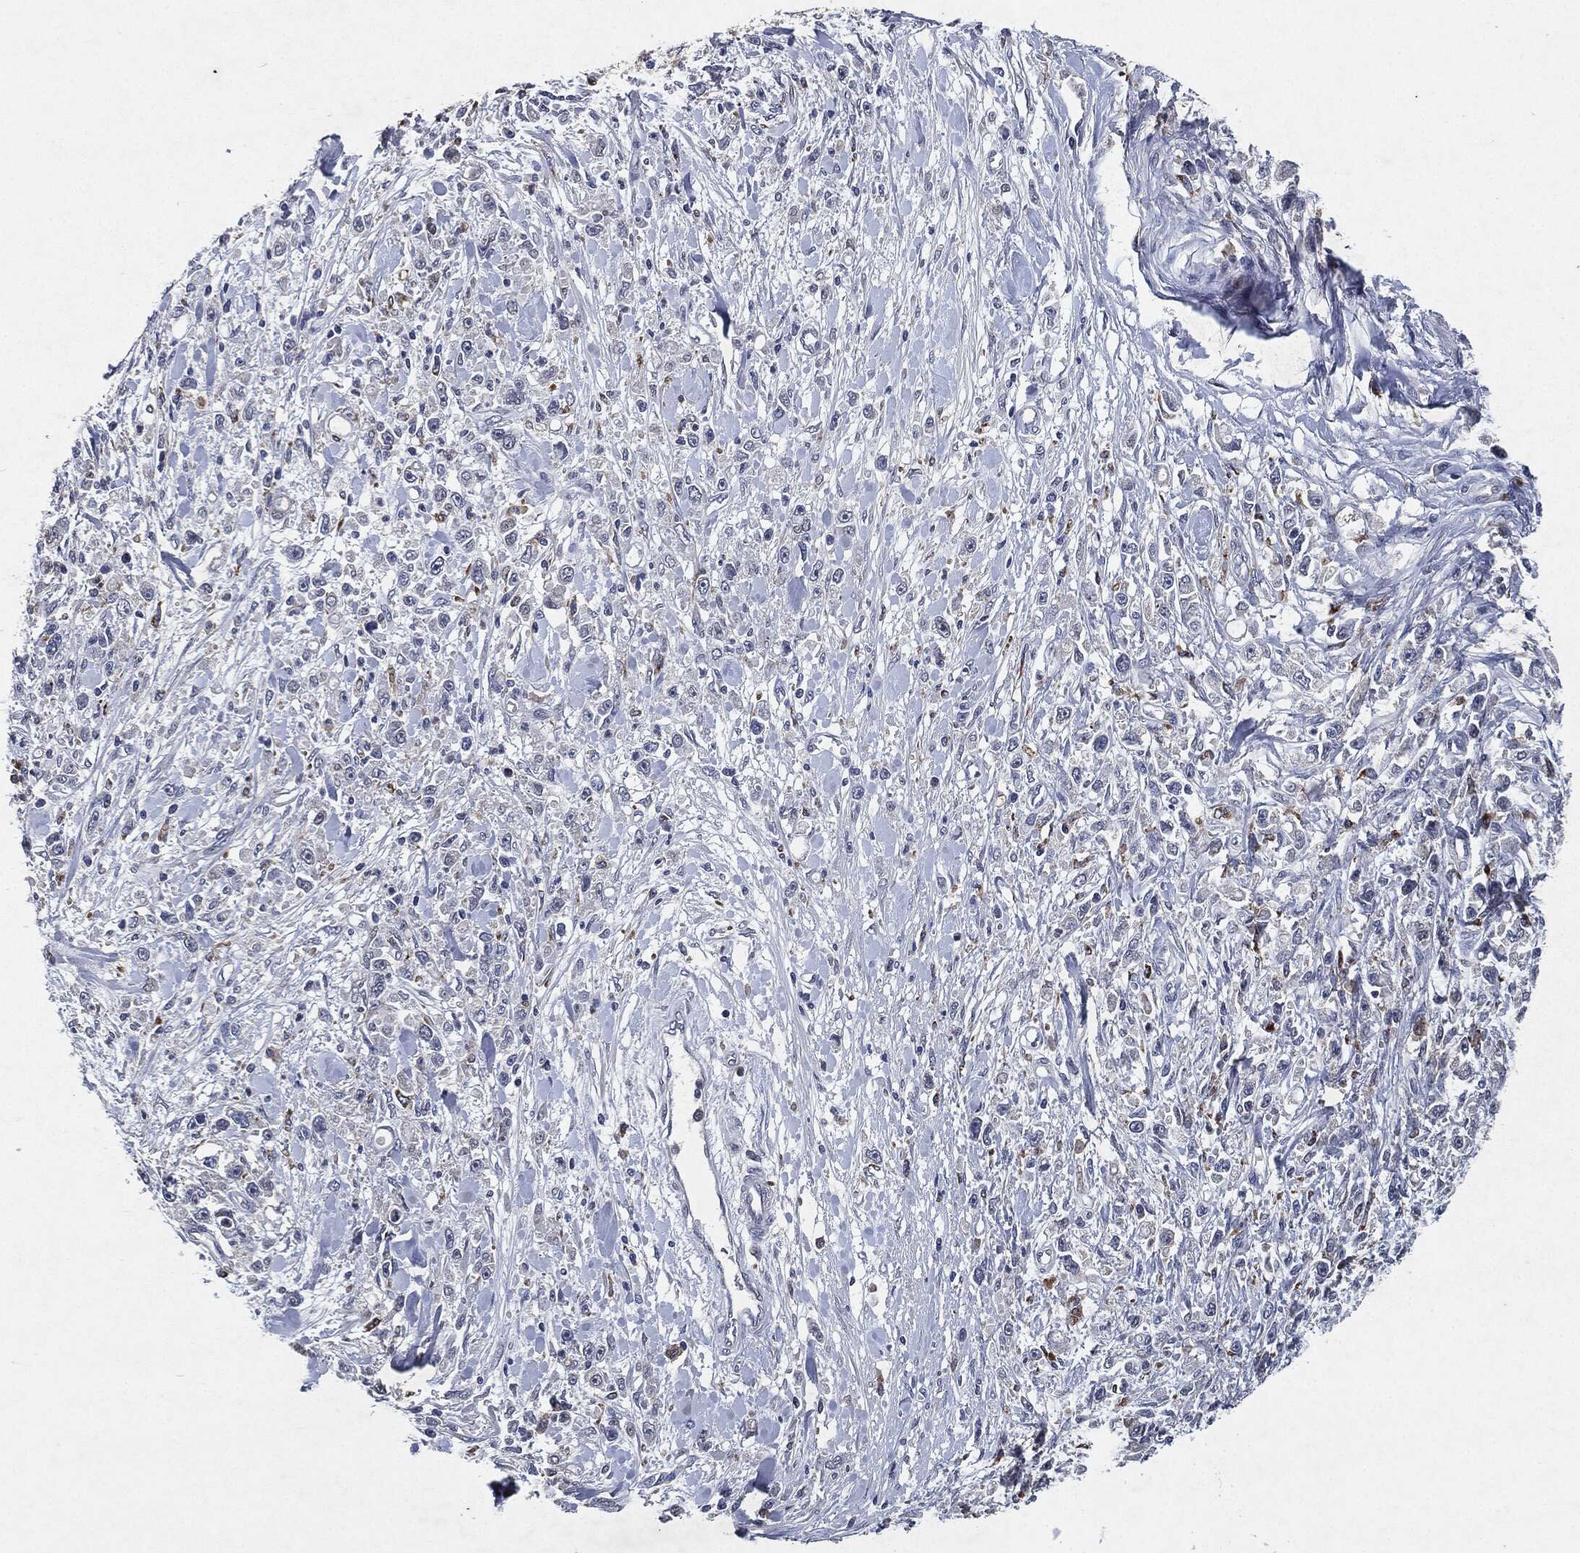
{"staining": {"intensity": "negative", "quantity": "none", "location": "none"}, "tissue": "stomach cancer", "cell_type": "Tumor cells", "image_type": "cancer", "snomed": [{"axis": "morphology", "description": "Adenocarcinoma, NOS"}, {"axis": "topography", "description": "Stomach"}], "caption": "This image is of stomach adenocarcinoma stained with immunohistochemistry to label a protein in brown with the nuclei are counter-stained blue. There is no staining in tumor cells. (IHC, brightfield microscopy, high magnification).", "gene": "SLC31A2", "patient": {"sex": "female", "age": 59}}